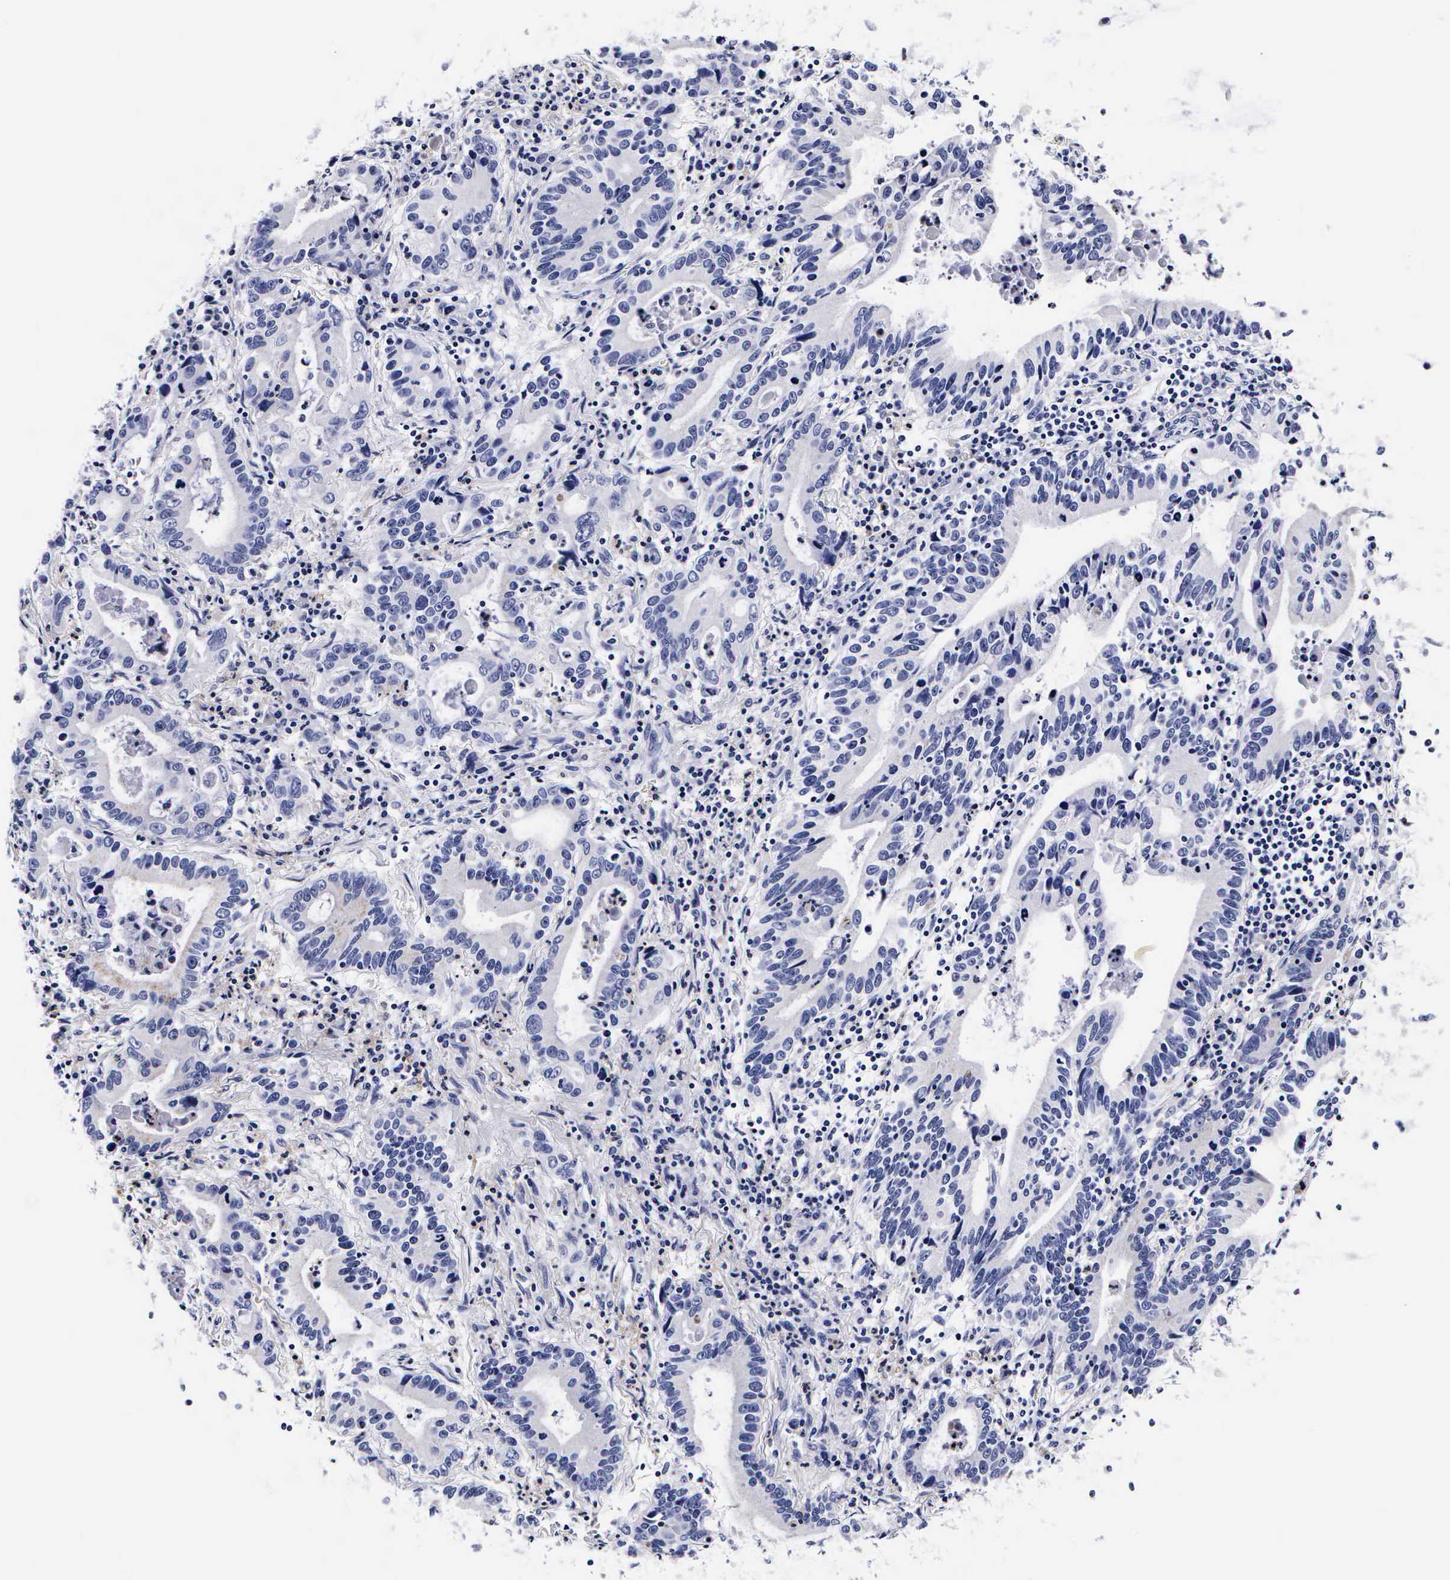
{"staining": {"intensity": "negative", "quantity": "none", "location": "none"}, "tissue": "stomach cancer", "cell_type": "Tumor cells", "image_type": "cancer", "snomed": [{"axis": "morphology", "description": "Adenocarcinoma, NOS"}, {"axis": "topography", "description": "Stomach, upper"}], "caption": "Histopathology image shows no significant protein positivity in tumor cells of stomach cancer (adenocarcinoma). (DAB (3,3'-diaminobenzidine) immunohistochemistry (IHC) visualized using brightfield microscopy, high magnification).", "gene": "RNASE6", "patient": {"sex": "male", "age": 63}}